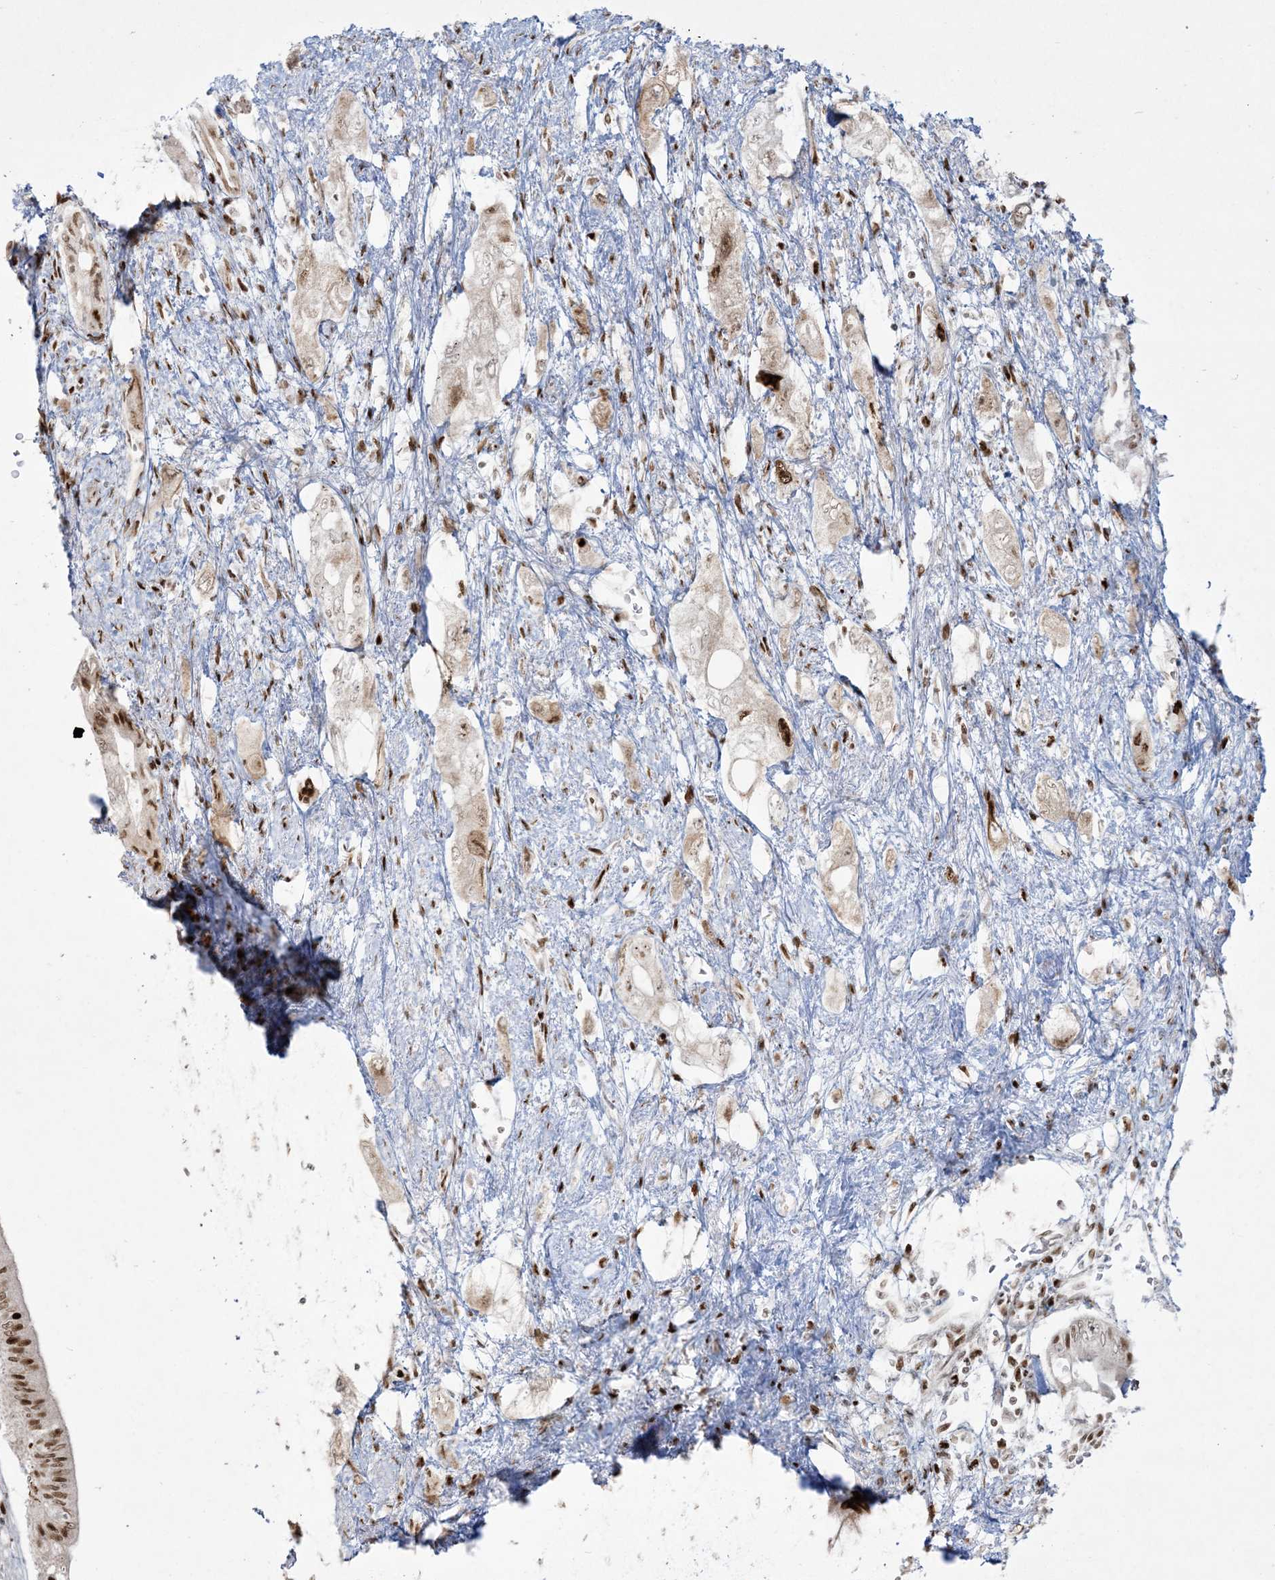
{"staining": {"intensity": "strong", "quantity": "<25%", "location": "nuclear"}, "tissue": "pancreatic cancer", "cell_type": "Tumor cells", "image_type": "cancer", "snomed": [{"axis": "morphology", "description": "Adenocarcinoma, NOS"}, {"axis": "topography", "description": "Pancreas"}], "caption": "Approximately <25% of tumor cells in human pancreatic cancer (adenocarcinoma) reveal strong nuclear protein positivity as visualized by brown immunohistochemical staining.", "gene": "RBM10", "patient": {"sex": "female", "age": 73}}